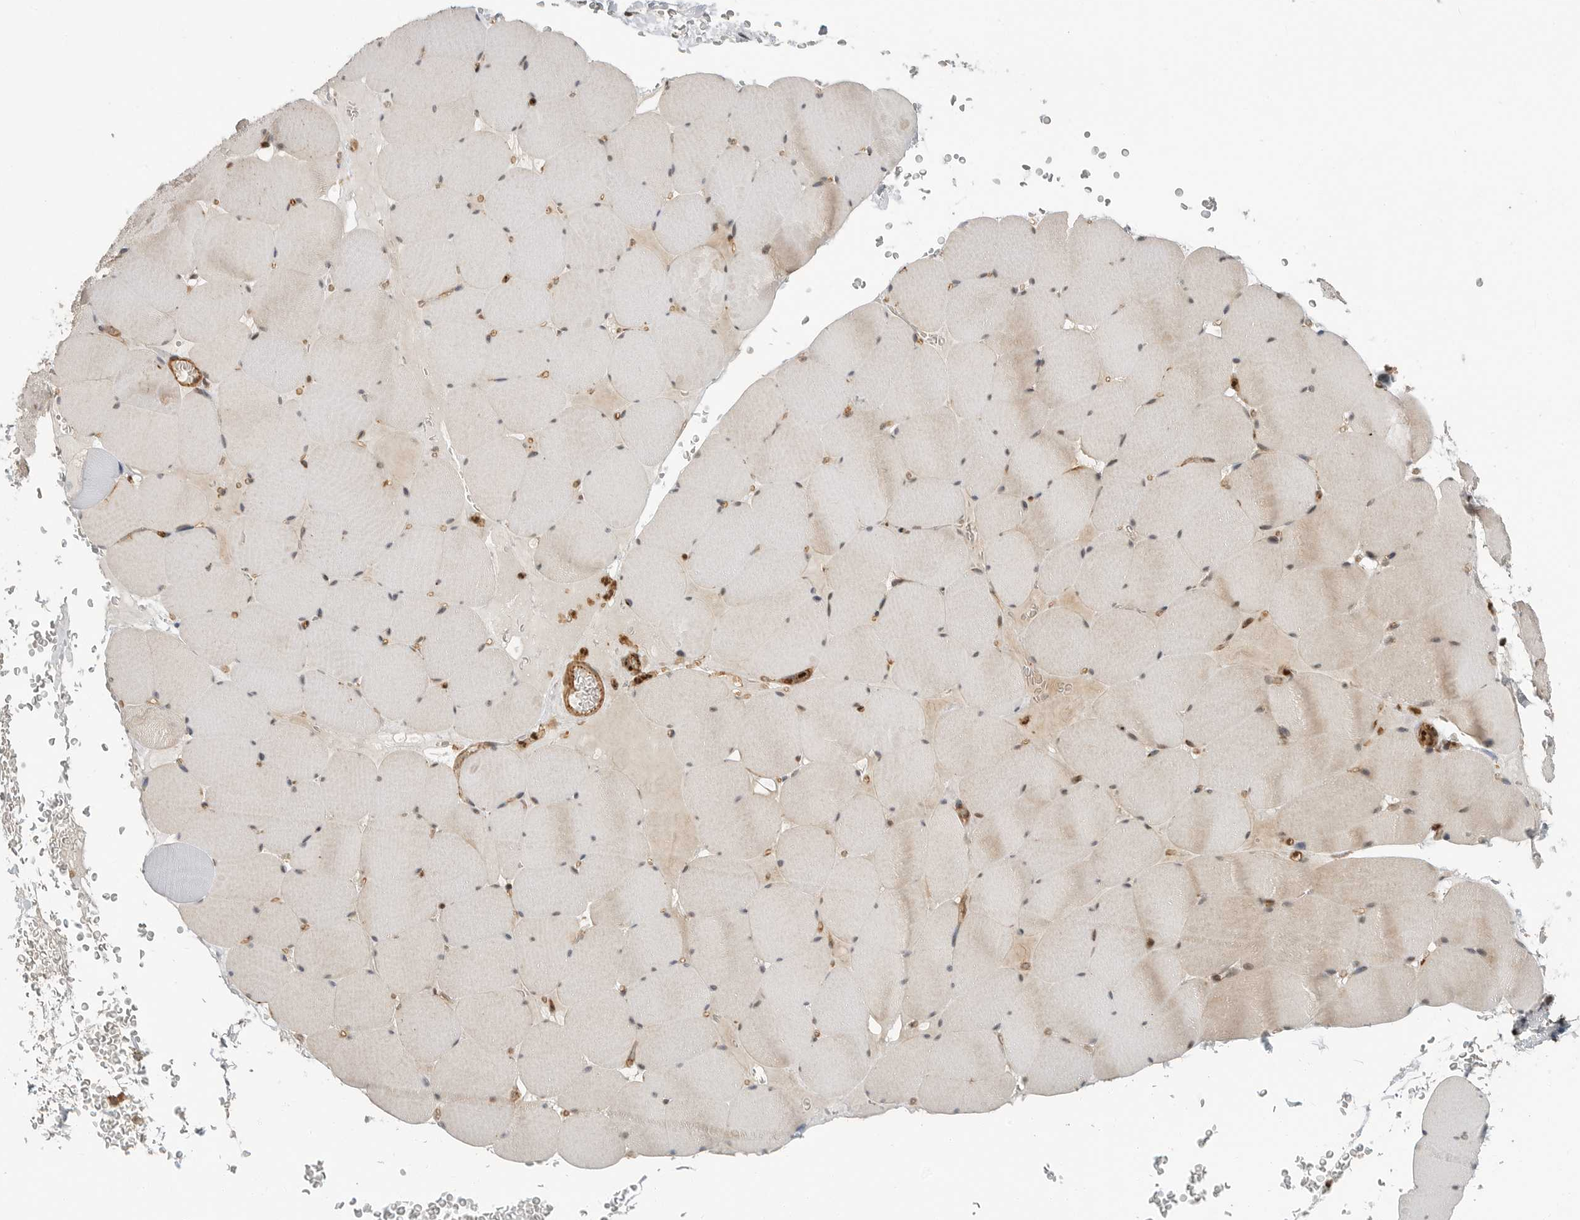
{"staining": {"intensity": "weak", "quantity": "25%-75%", "location": "cytoplasmic/membranous,nuclear"}, "tissue": "skeletal muscle", "cell_type": "Myocytes", "image_type": "normal", "snomed": [{"axis": "morphology", "description": "Normal tissue, NOS"}, {"axis": "topography", "description": "Skeletal muscle"}], "caption": "Normal skeletal muscle exhibits weak cytoplasmic/membranous,nuclear expression in about 25%-75% of myocytes (brown staining indicates protein expression, while blue staining denotes nuclei)..", "gene": "STRAP", "patient": {"sex": "male", "age": 62}}